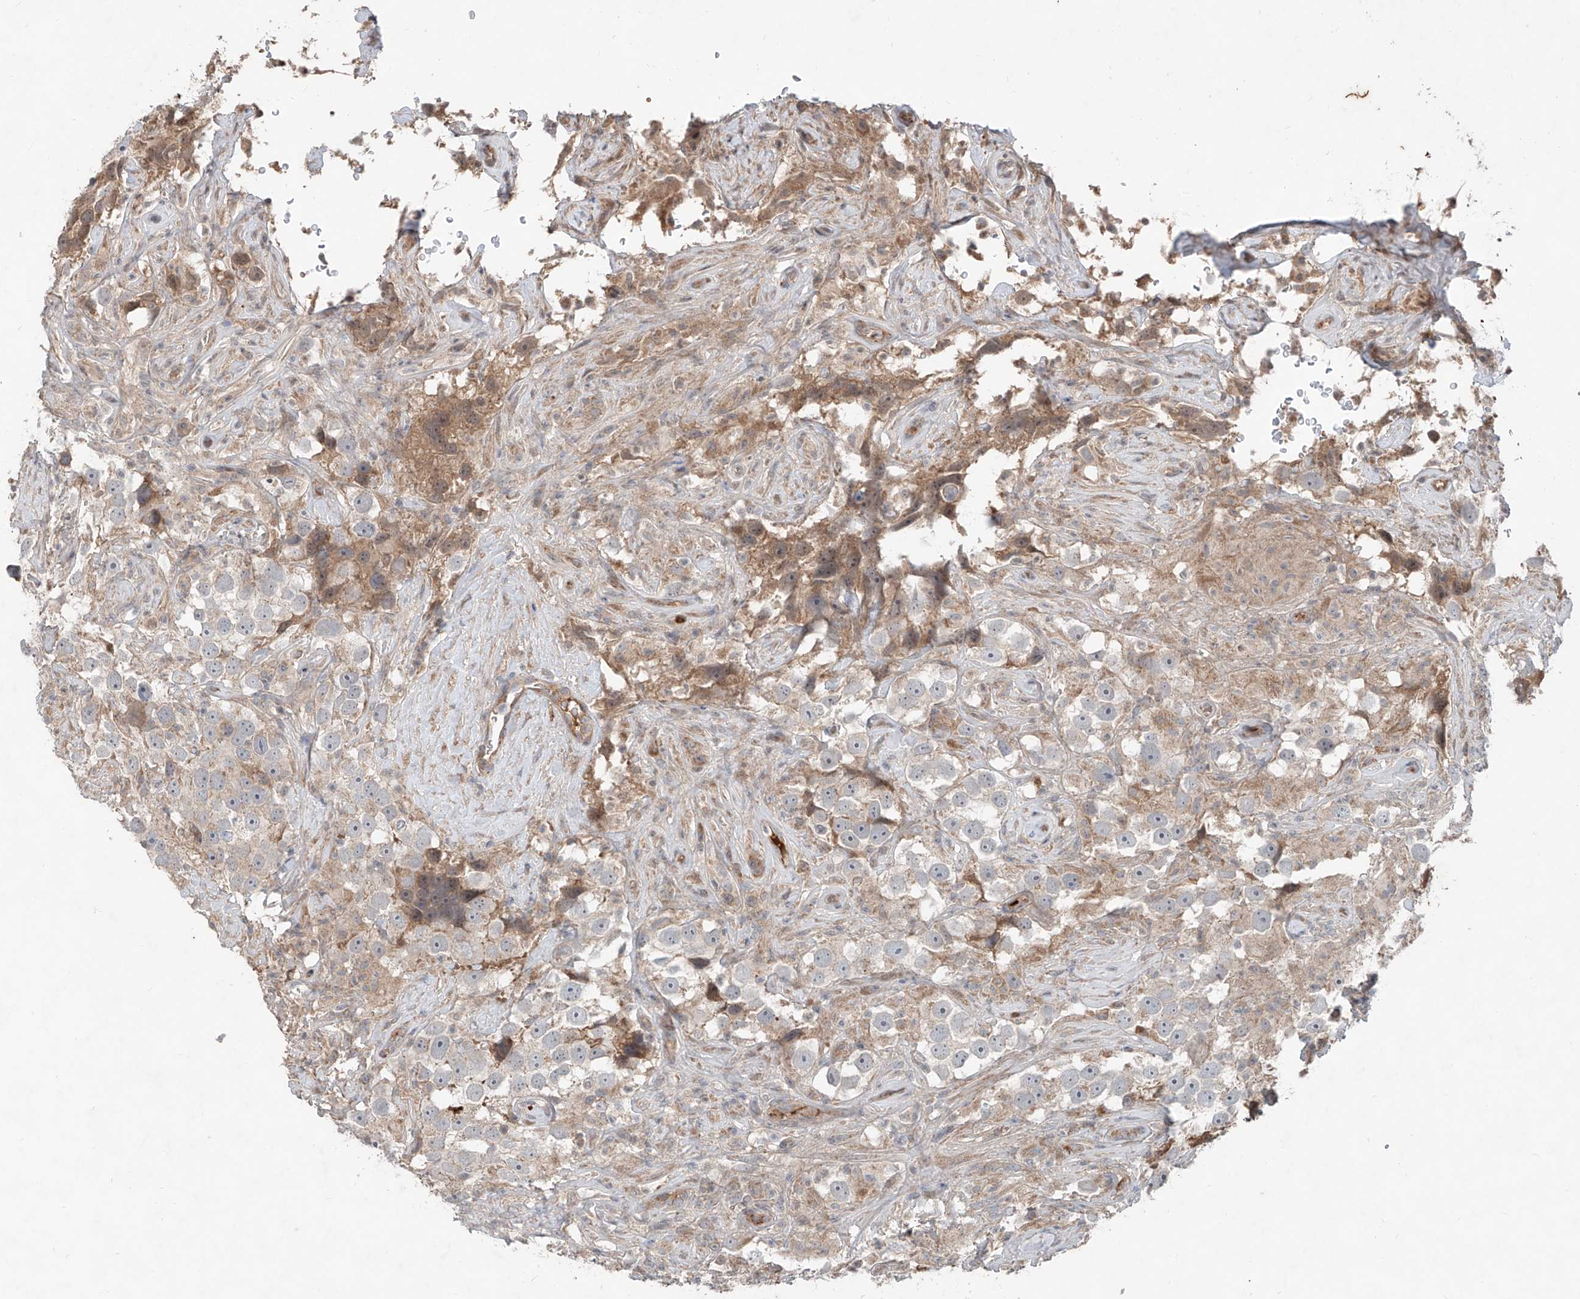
{"staining": {"intensity": "weak", "quantity": "<25%", "location": "cytoplasmic/membranous"}, "tissue": "testis cancer", "cell_type": "Tumor cells", "image_type": "cancer", "snomed": [{"axis": "morphology", "description": "Seminoma, NOS"}, {"axis": "topography", "description": "Testis"}], "caption": "Tumor cells show no significant protein staining in testis cancer (seminoma).", "gene": "ADAM23", "patient": {"sex": "male", "age": 49}}